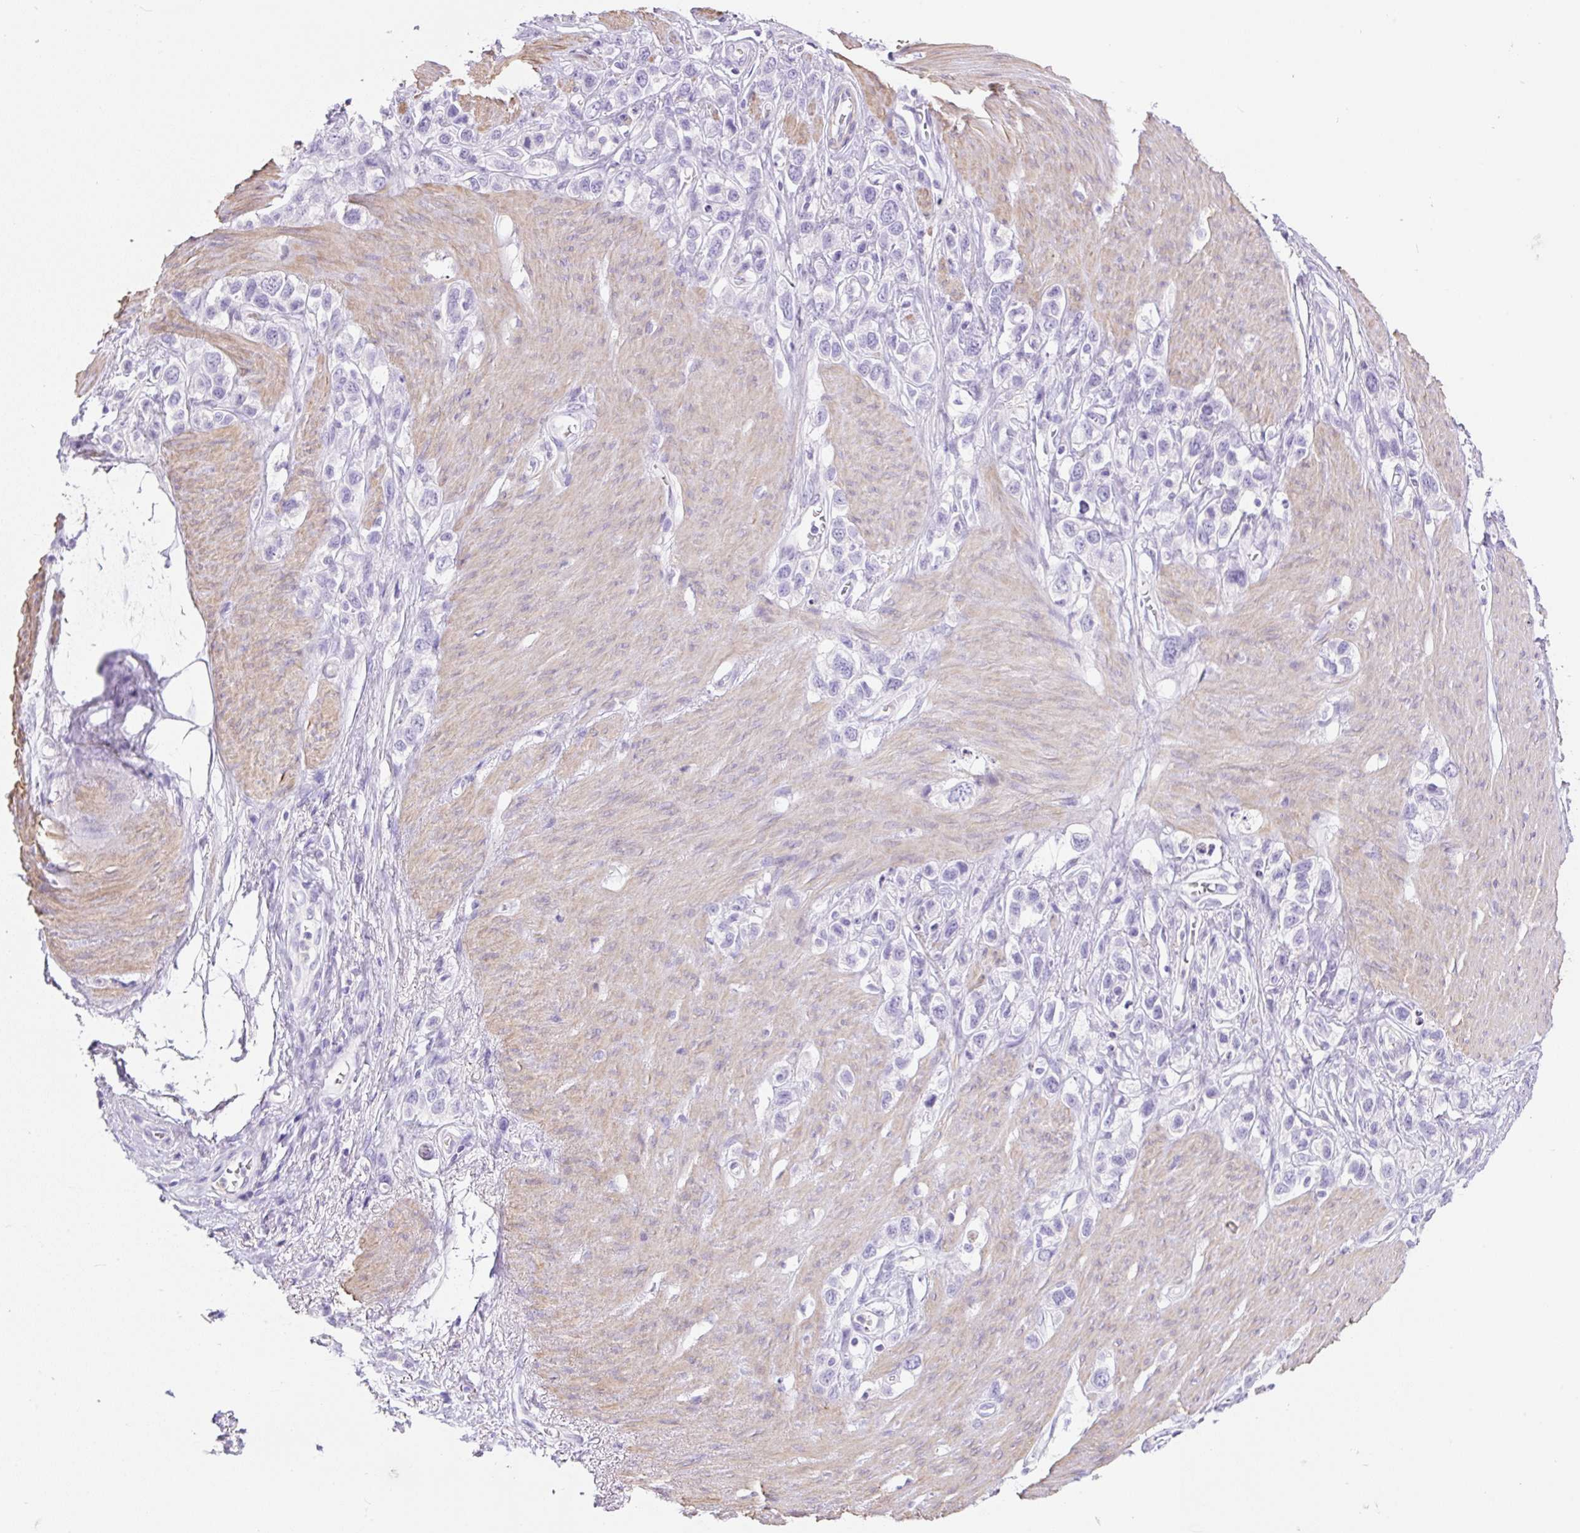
{"staining": {"intensity": "negative", "quantity": "none", "location": "none"}, "tissue": "stomach cancer", "cell_type": "Tumor cells", "image_type": "cancer", "snomed": [{"axis": "morphology", "description": "Adenocarcinoma, NOS"}, {"axis": "topography", "description": "Stomach"}], "caption": "The IHC image has no significant expression in tumor cells of adenocarcinoma (stomach) tissue.", "gene": "TDRD15", "patient": {"sex": "female", "age": 65}}